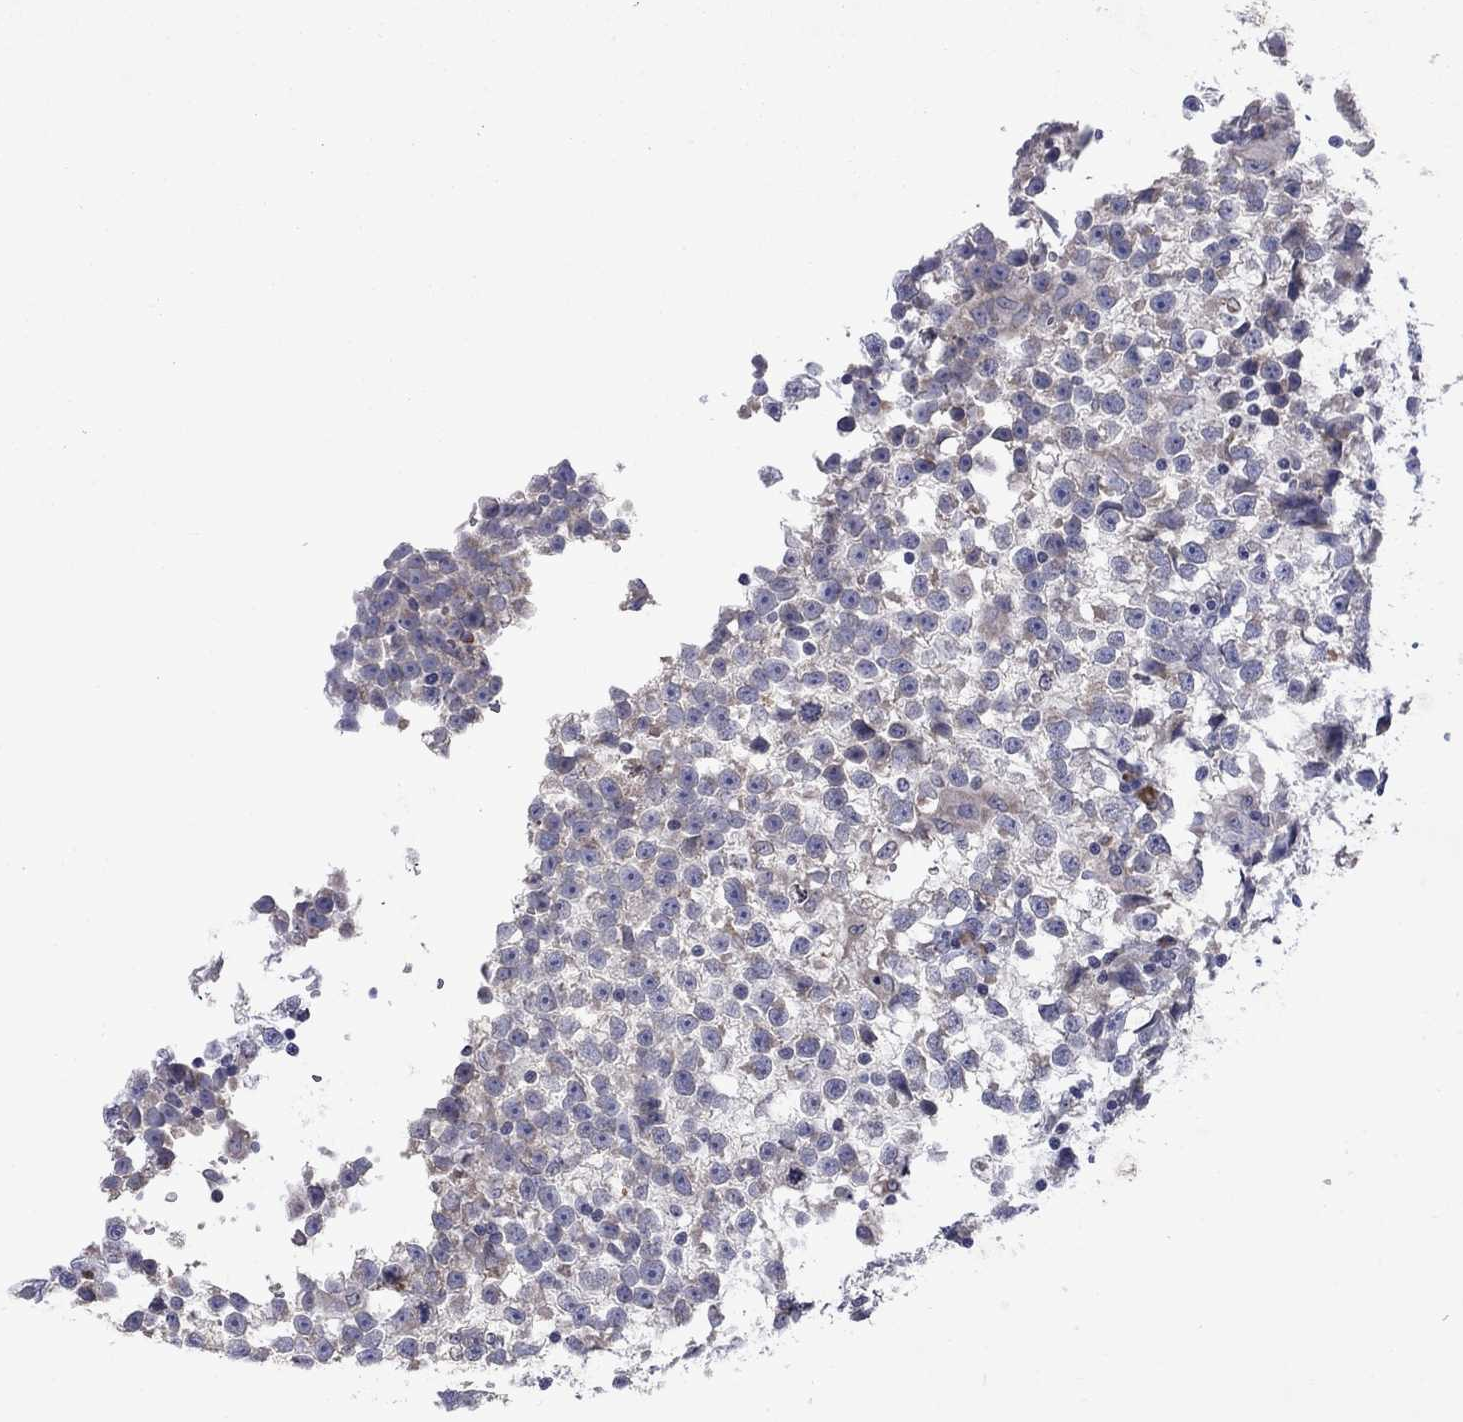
{"staining": {"intensity": "negative", "quantity": "none", "location": "none"}, "tissue": "testis cancer", "cell_type": "Tumor cells", "image_type": "cancer", "snomed": [{"axis": "morphology", "description": "Seminoma, NOS"}, {"axis": "topography", "description": "Testis"}], "caption": "Protein analysis of testis cancer shows no significant expression in tumor cells.", "gene": "TMEM97", "patient": {"sex": "male", "age": 31}}